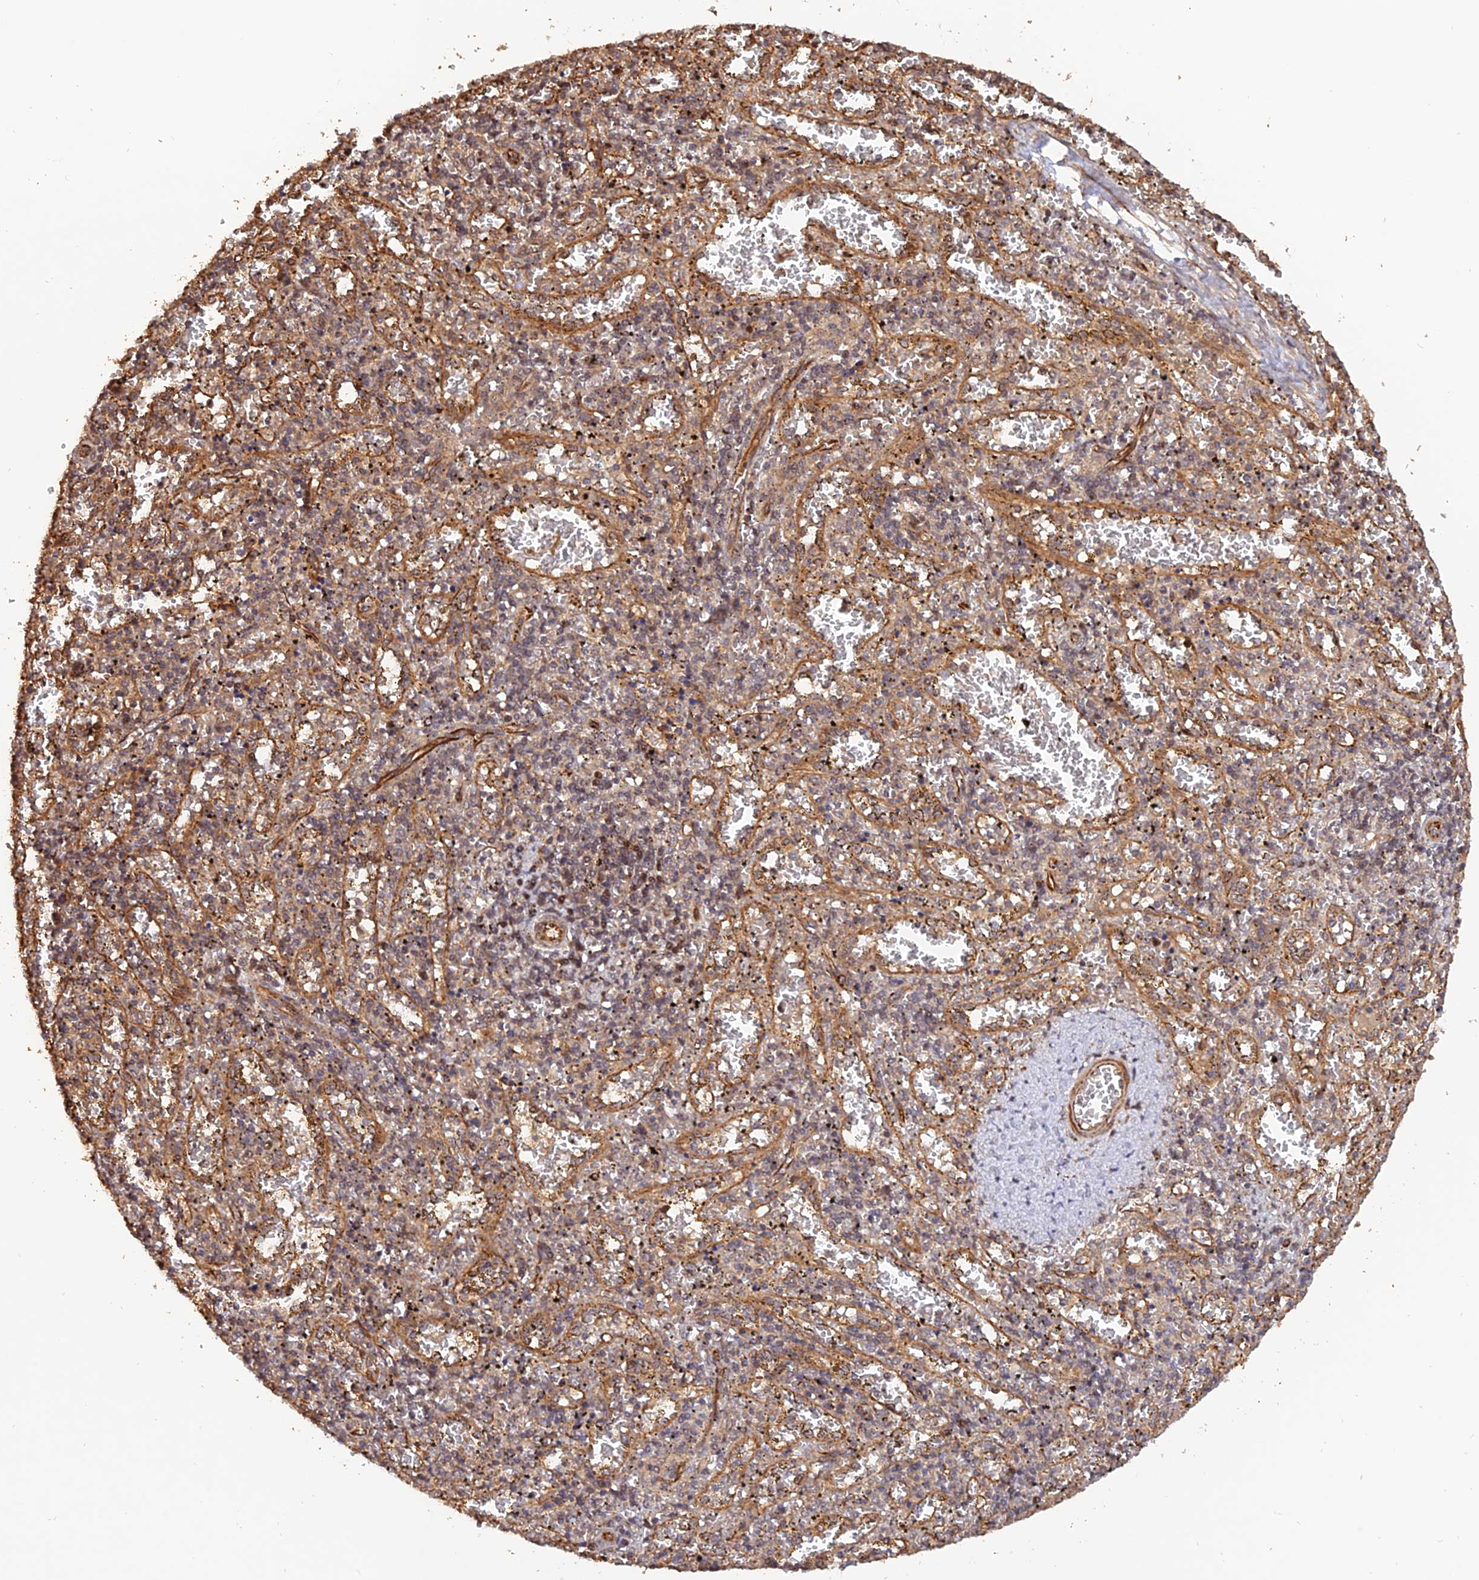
{"staining": {"intensity": "weak", "quantity": "25%-75%", "location": "cytoplasmic/membranous"}, "tissue": "spleen", "cell_type": "Cells in red pulp", "image_type": "normal", "snomed": [{"axis": "morphology", "description": "Normal tissue, NOS"}, {"axis": "topography", "description": "Spleen"}], "caption": "About 25%-75% of cells in red pulp in normal human spleen exhibit weak cytoplasmic/membranous protein expression as visualized by brown immunohistochemical staining.", "gene": "CREBL2", "patient": {"sex": "male", "age": 11}}